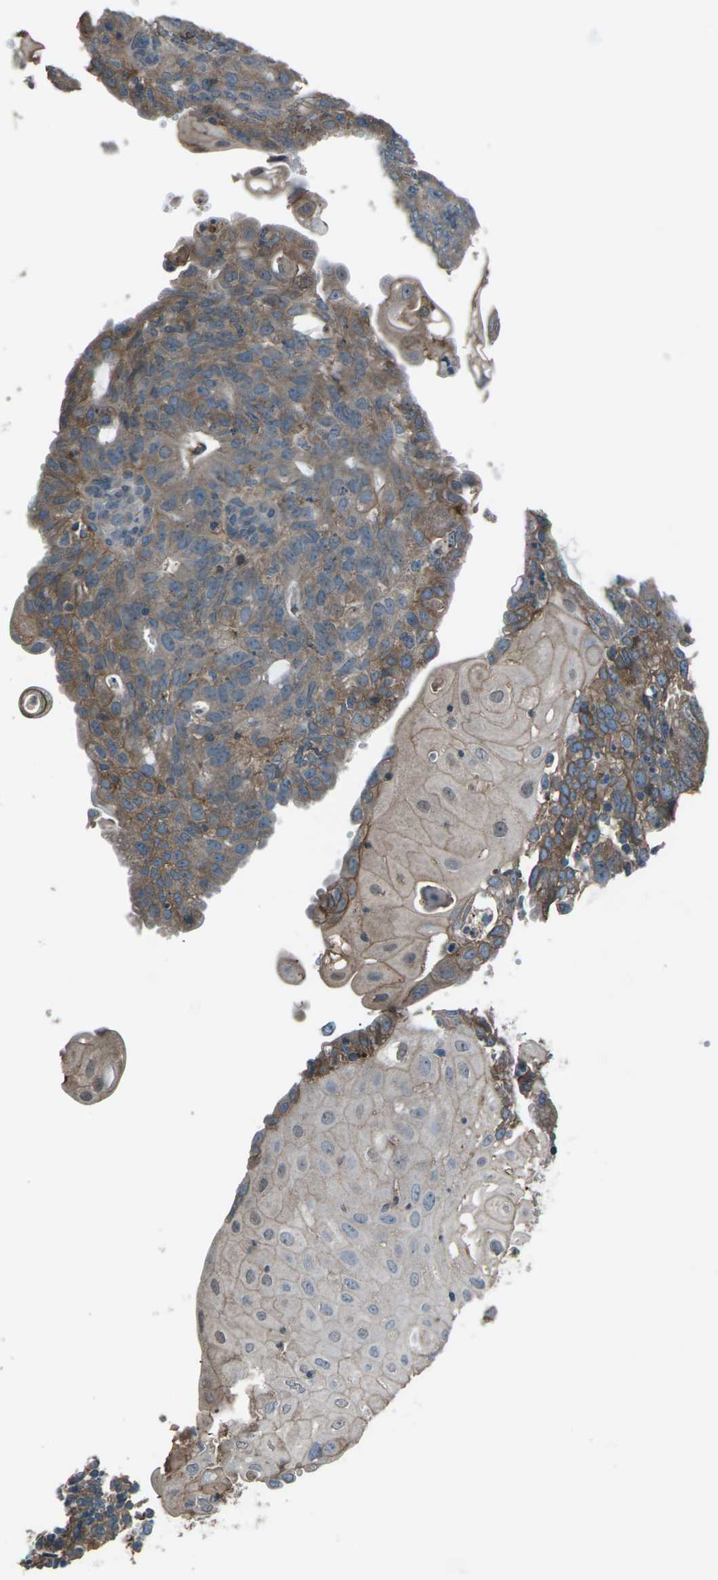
{"staining": {"intensity": "weak", "quantity": ">75%", "location": "cytoplasmic/membranous"}, "tissue": "endometrial cancer", "cell_type": "Tumor cells", "image_type": "cancer", "snomed": [{"axis": "morphology", "description": "Adenocarcinoma, NOS"}, {"axis": "topography", "description": "Endometrium"}], "caption": "The immunohistochemical stain labels weak cytoplasmic/membranous expression in tumor cells of adenocarcinoma (endometrial) tissue.", "gene": "CMTM4", "patient": {"sex": "female", "age": 32}}